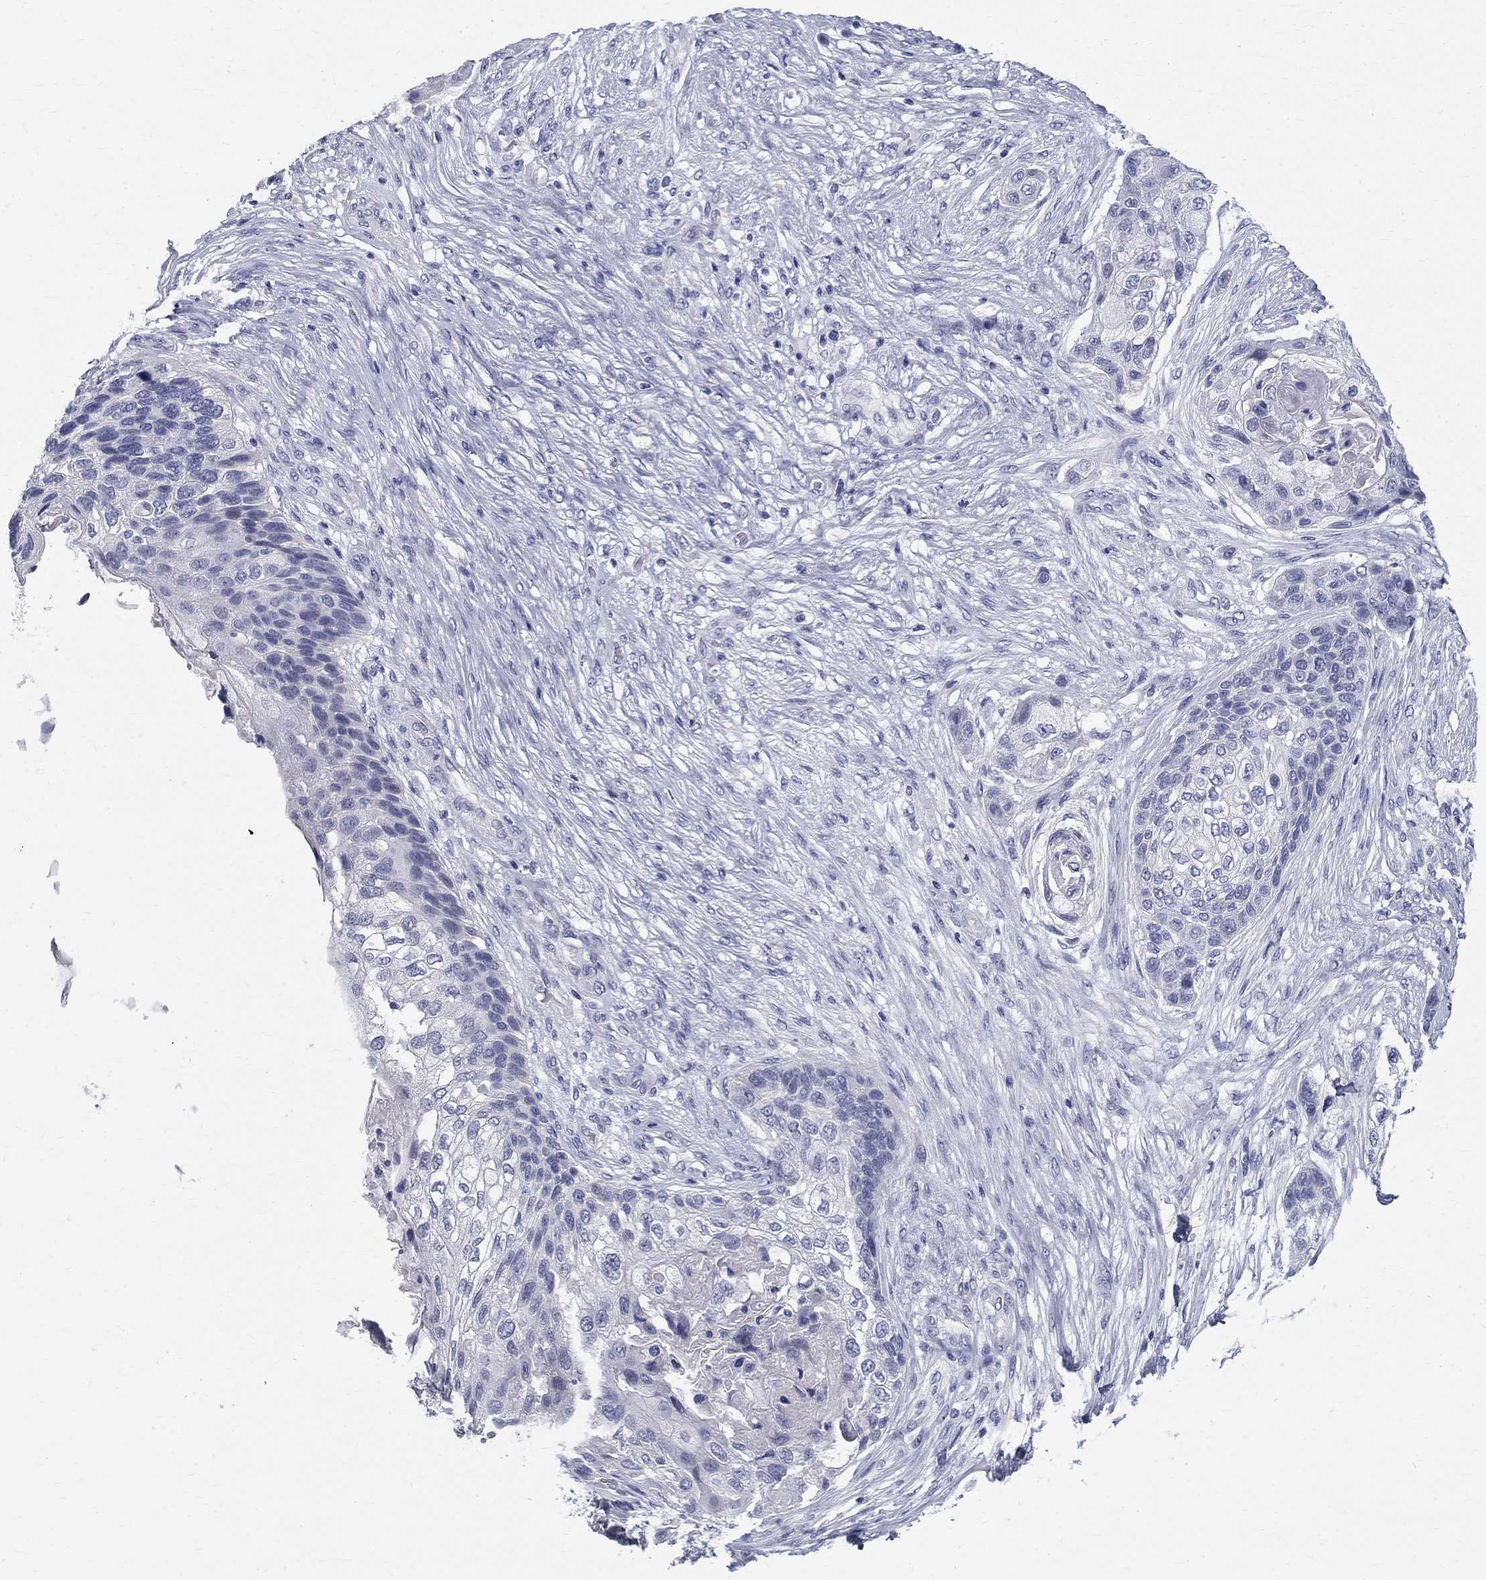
{"staining": {"intensity": "negative", "quantity": "none", "location": "none"}, "tissue": "lung cancer", "cell_type": "Tumor cells", "image_type": "cancer", "snomed": [{"axis": "morphology", "description": "Squamous cell carcinoma, NOS"}, {"axis": "topography", "description": "Lung"}], "caption": "Tumor cells show no significant protein expression in lung squamous cell carcinoma.", "gene": "TGM4", "patient": {"sex": "male", "age": 69}}